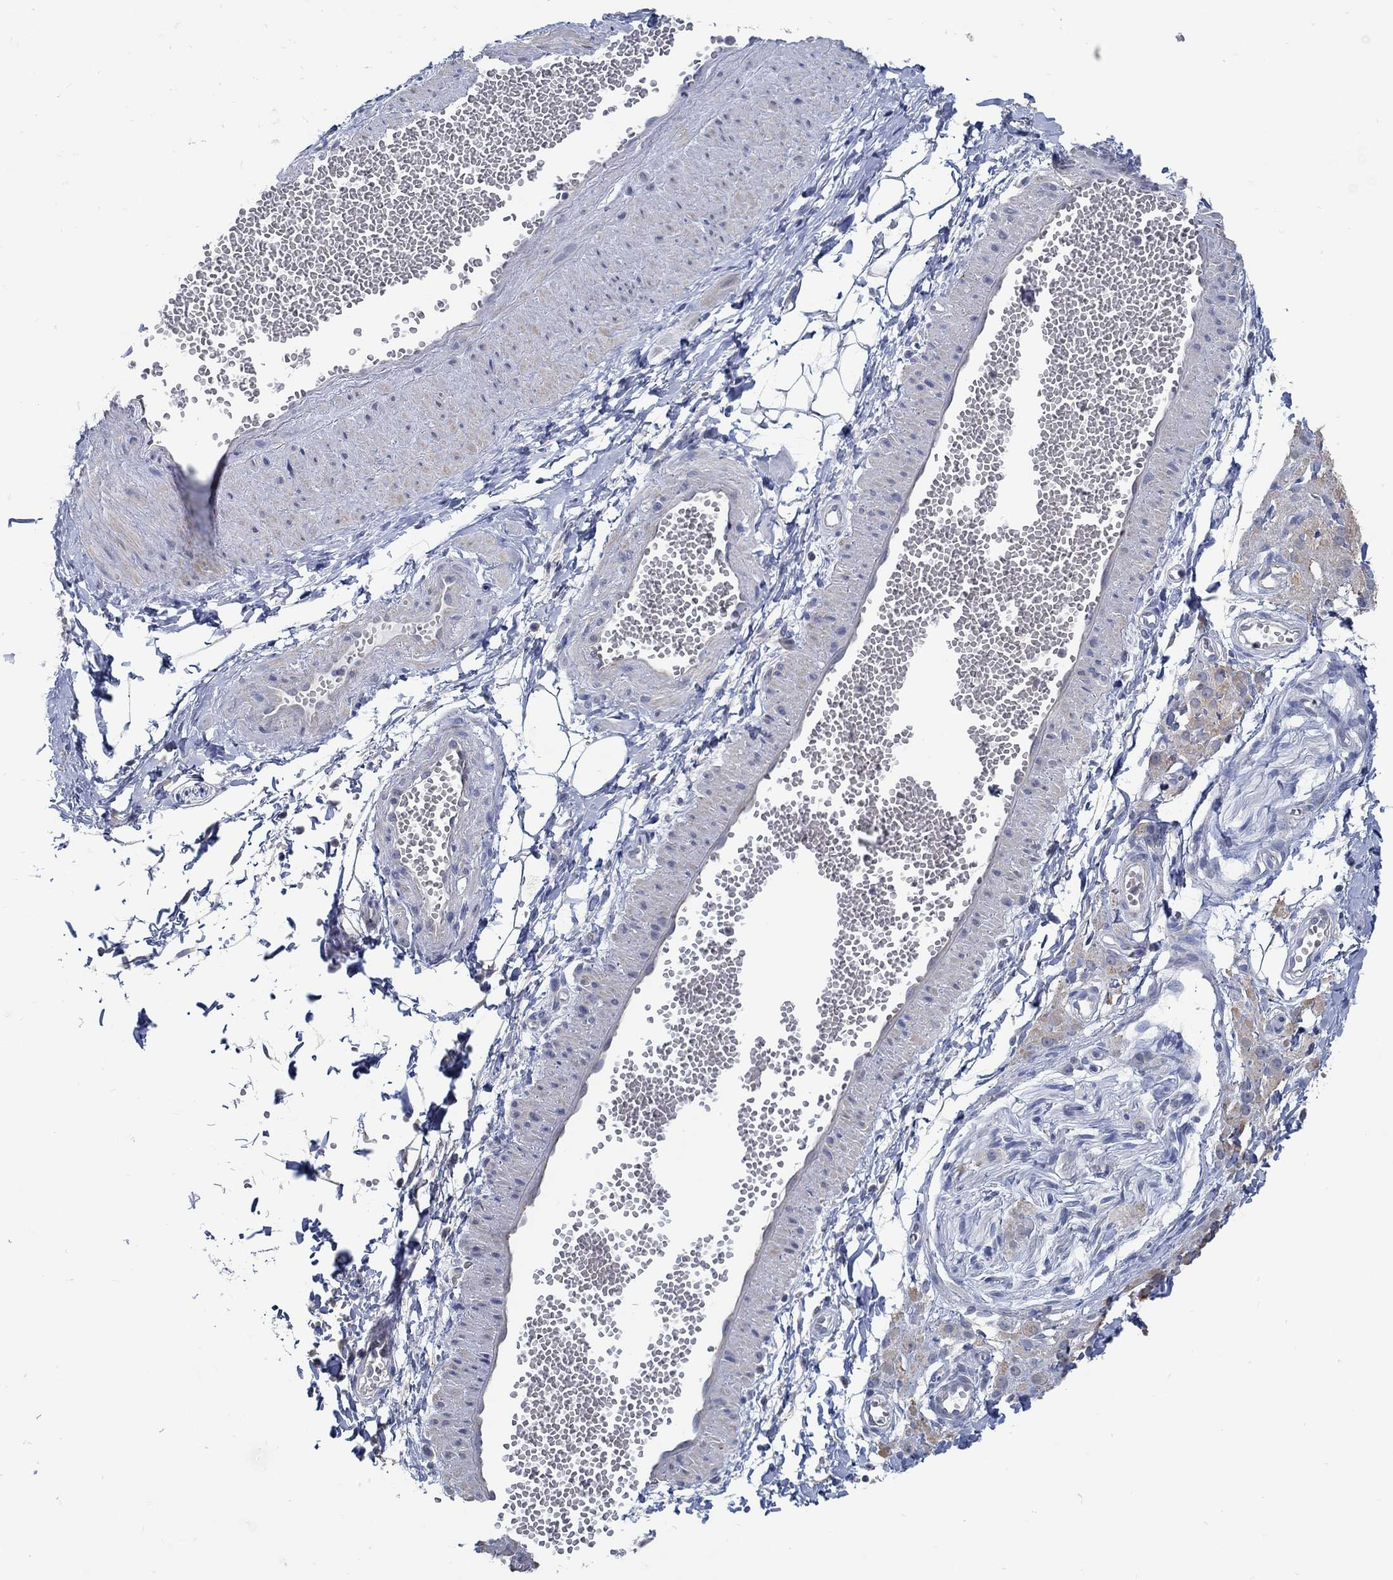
{"staining": {"intensity": "negative", "quantity": "none", "location": "none"}, "tissue": "adipose tissue", "cell_type": "Adipocytes", "image_type": "normal", "snomed": [{"axis": "morphology", "description": "Normal tissue, NOS"}, {"axis": "topography", "description": "Smooth muscle"}, {"axis": "topography", "description": "Peripheral nerve tissue"}], "caption": "High power microscopy image of an immunohistochemistry (IHC) photomicrograph of unremarkable adipose tissue, revealing no significant positivity in adipocytes. The staining was performed using DAB (3,3'-diaminobenzidine) to visualize the protein expression in brown, while the nuclei were stained in blue with hematoxylin (Magnification: 20x).", "gene": "PCDH11X", "patient": {"sex": "male", "age": 22}}